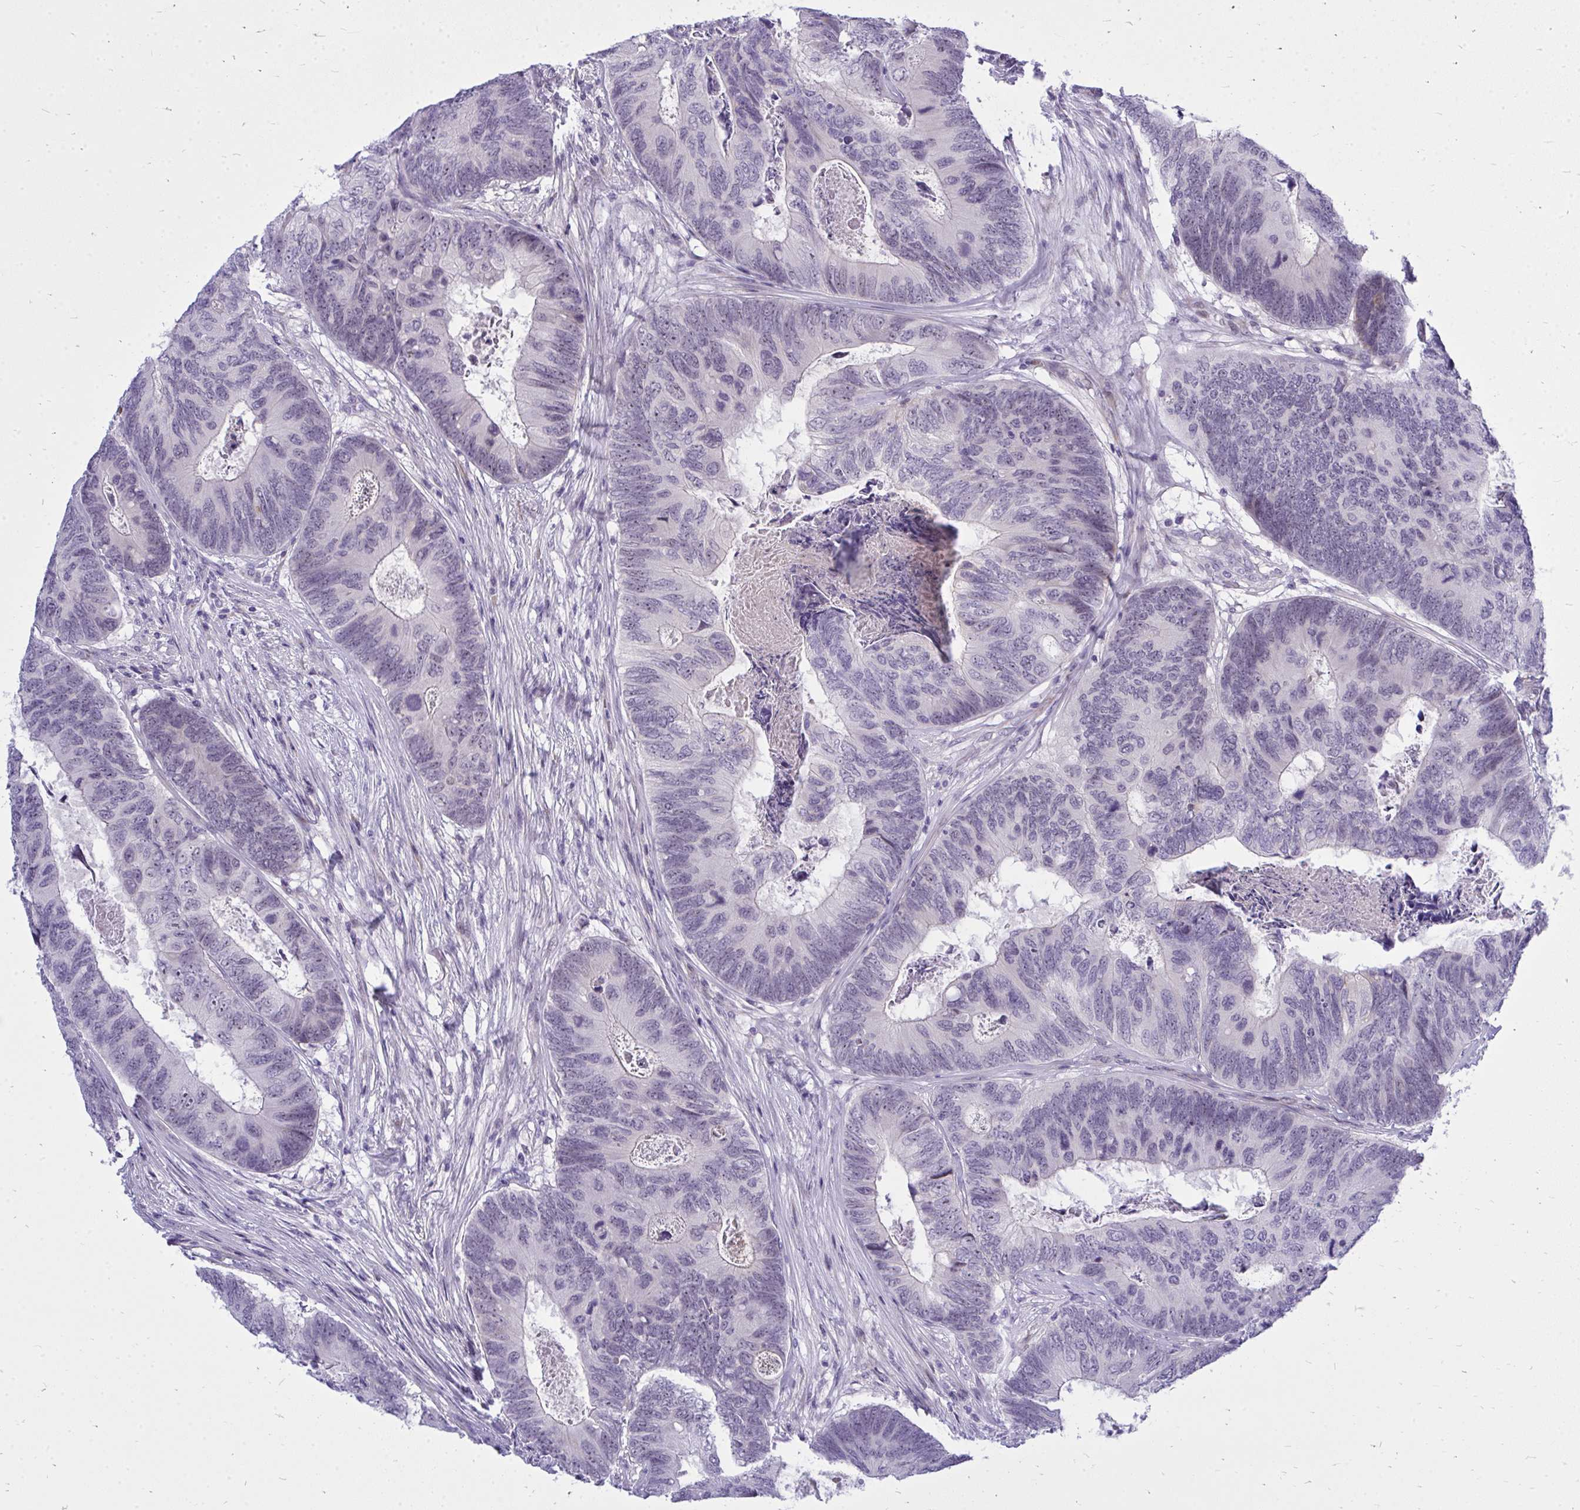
{"staining": {"intensity": "negative", "quantity": "none", "location": "none"}, "tissue": "colorectal cancer", "cell_type": "Tumor cells", "image_type": "cancer", "snomed": [{"axis": "morphology", "description": "Adenocarcinoma, NOS"}, {"axis": "topography", "description": "Colon"}], "caption": "An immunohistochemistry histopathology image of adenocarcinoma (colorectal) is shown. There is no staining in tumor cells of adenocarcinoma (colorectal). (Stains: DAB (3,3'-diaminobenzidine) IHC with hematoxylin counter stain, Microscopy: brightfield microscopy at high magnification).", "gene": "ZSCAN25", "patient": {"sex": "female", "age": 67}}